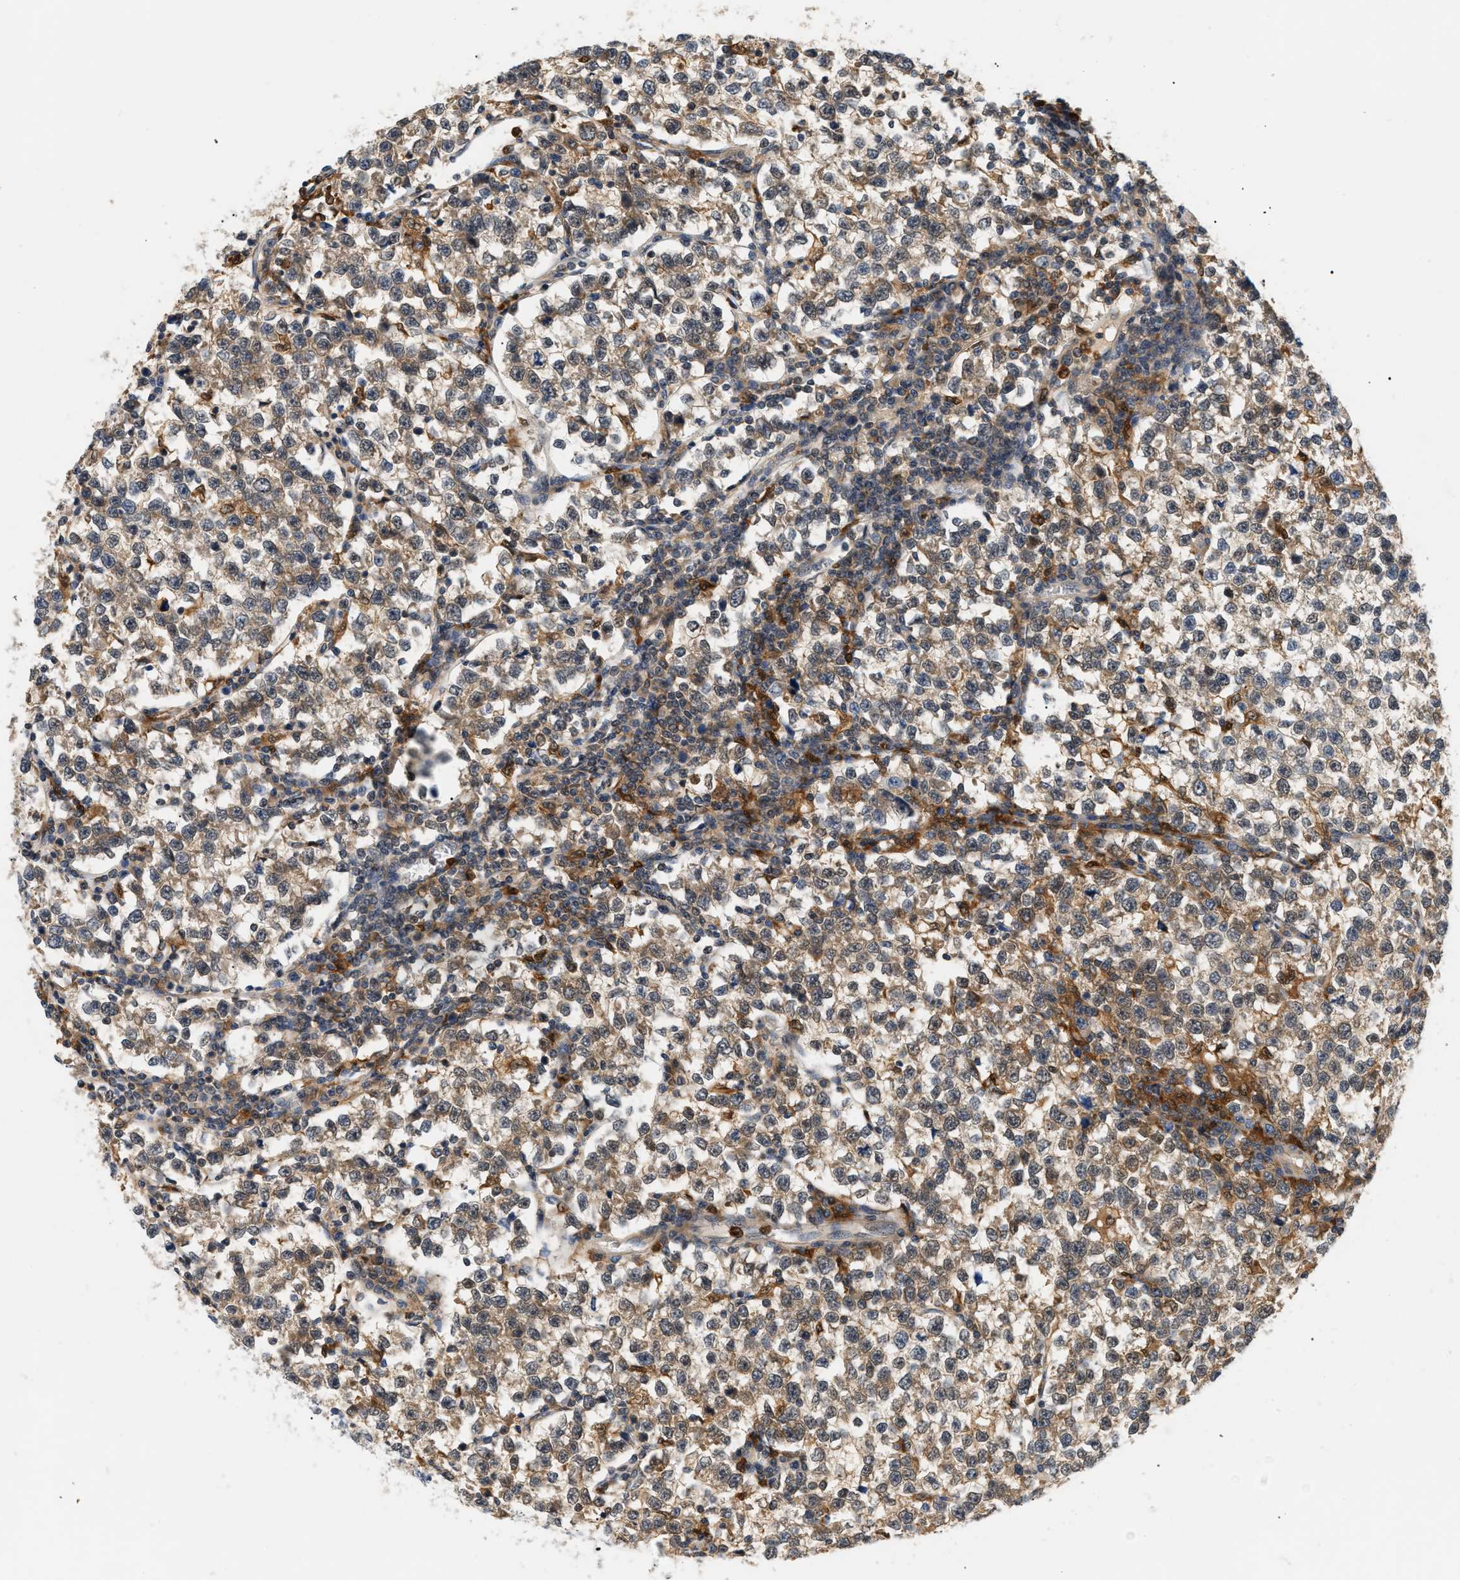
{"staining": {"intensity": "weak", "quantity": ">75%", "location": "cytoplasmic/membranous"}, "tissue": "testis cancer", "cell_type": "Tumor cells", "image_type": "cancer", "snomed": [{"axis": "morphology", "description": "Normal tissue, NOS"}, {"axis": "morphology", "description": "Seminoma, NOS"}, {"axis": "topography", "description": "Testis"}], "caption": "DAB immunohistochemical staining of human testis cancer exhibits weak cytoplasmic/membranous protein staining in approximately >75% of tumor cells.", "gene": "PYCARD", "patient": {"sex": "male", "age": 43}}